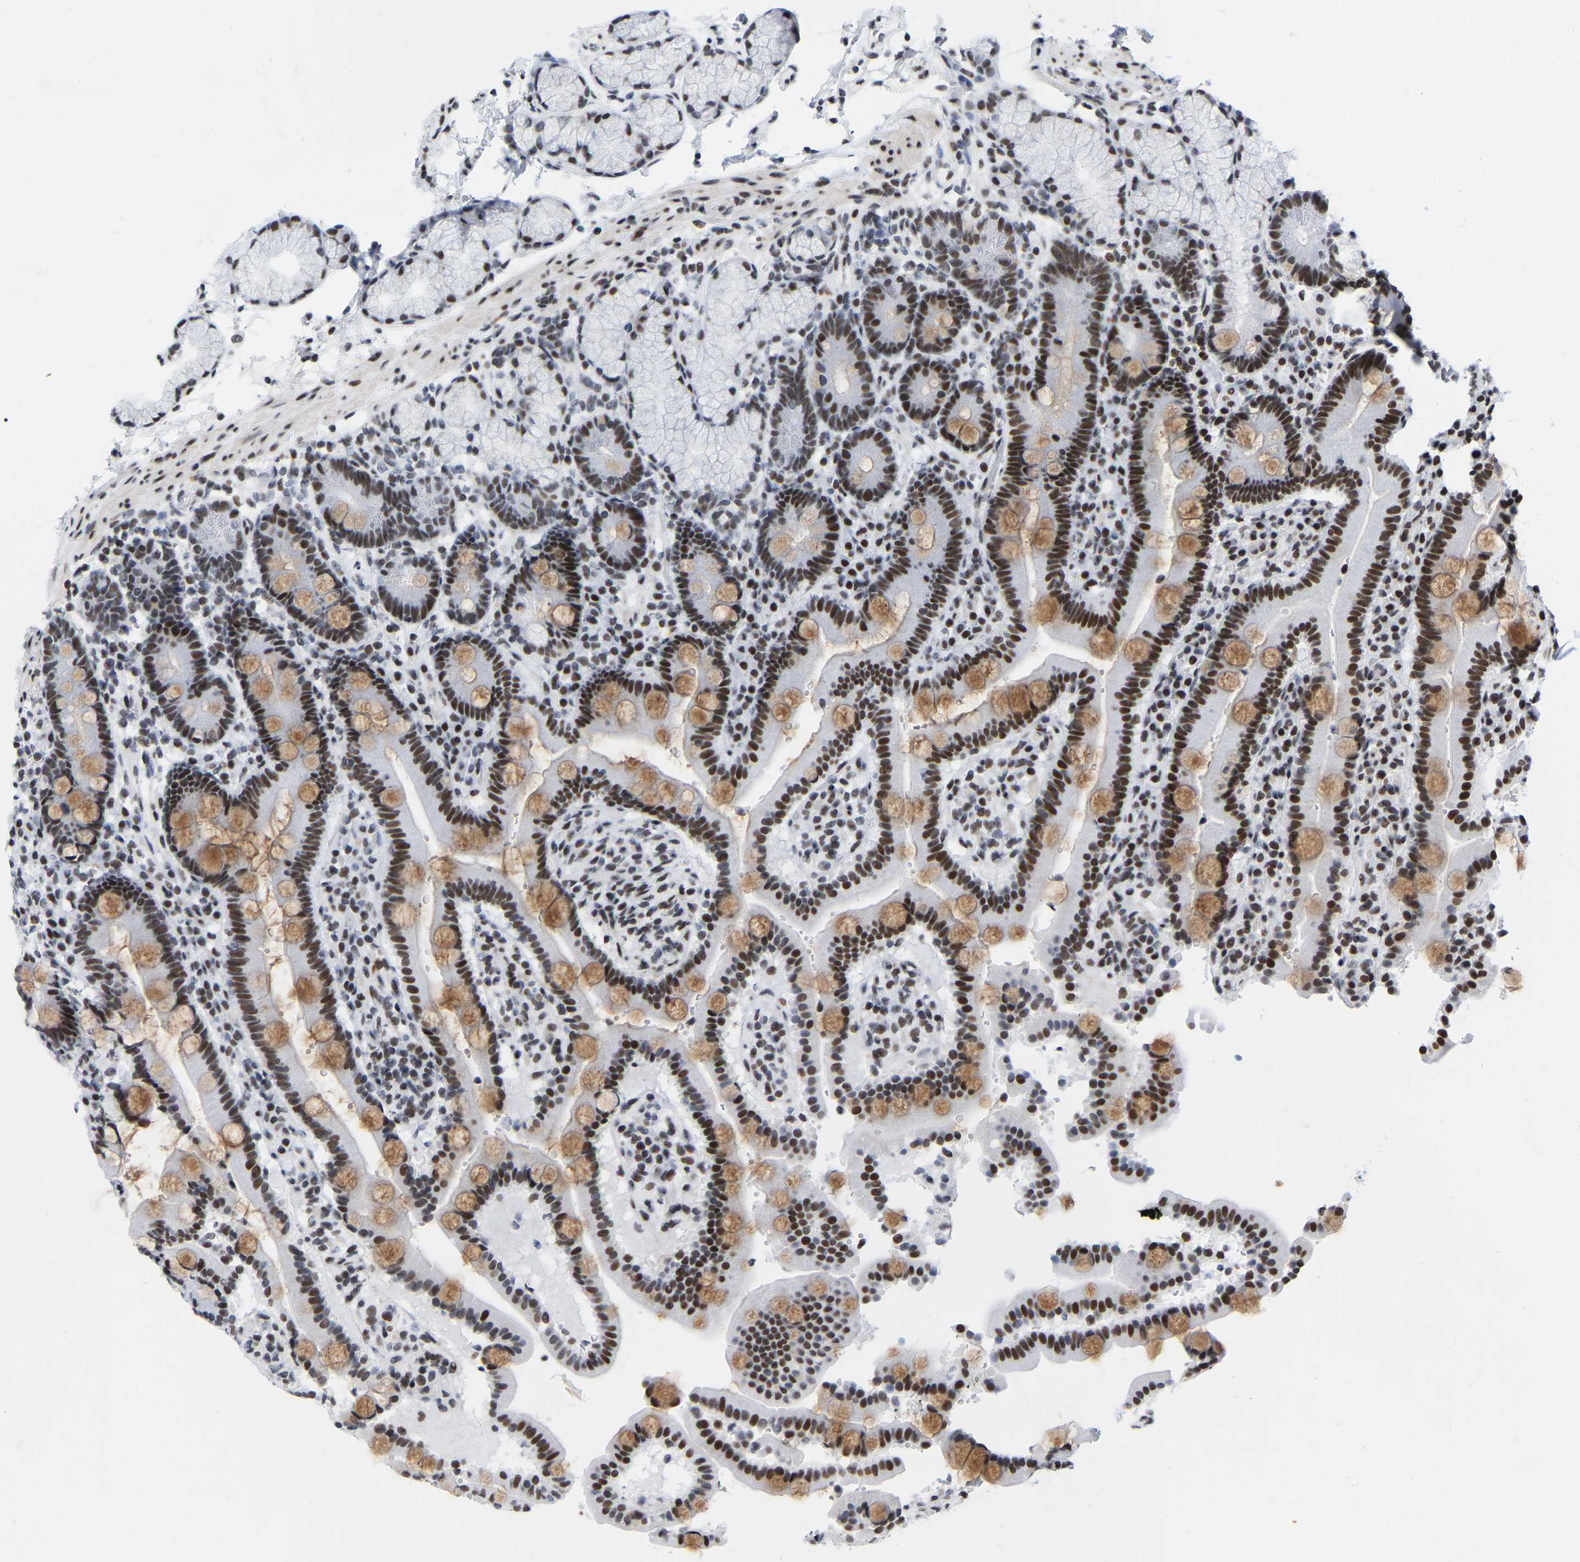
{"staining": {"intensity": "moderate", "quantity": ">75%", "location": "cytoplasmic/membranous,nuclear"}, "tissue": "duodenum", "cell_type": "Glandular cells", "image_type": "normal", "snomed": [{"axis": "morphology", "description": "Normal tissue, NOS"}, {"axis": "topography", "description": "Small intestine, NOS"}], "caption": "Glandular cells demonstrate moderate cytoplasmic/membranous,nuclear staining in approximately >75% of cells in unremarkable duodenum.", "gene": "PRCC", "patient": {"sex": "female", "age": 71}}